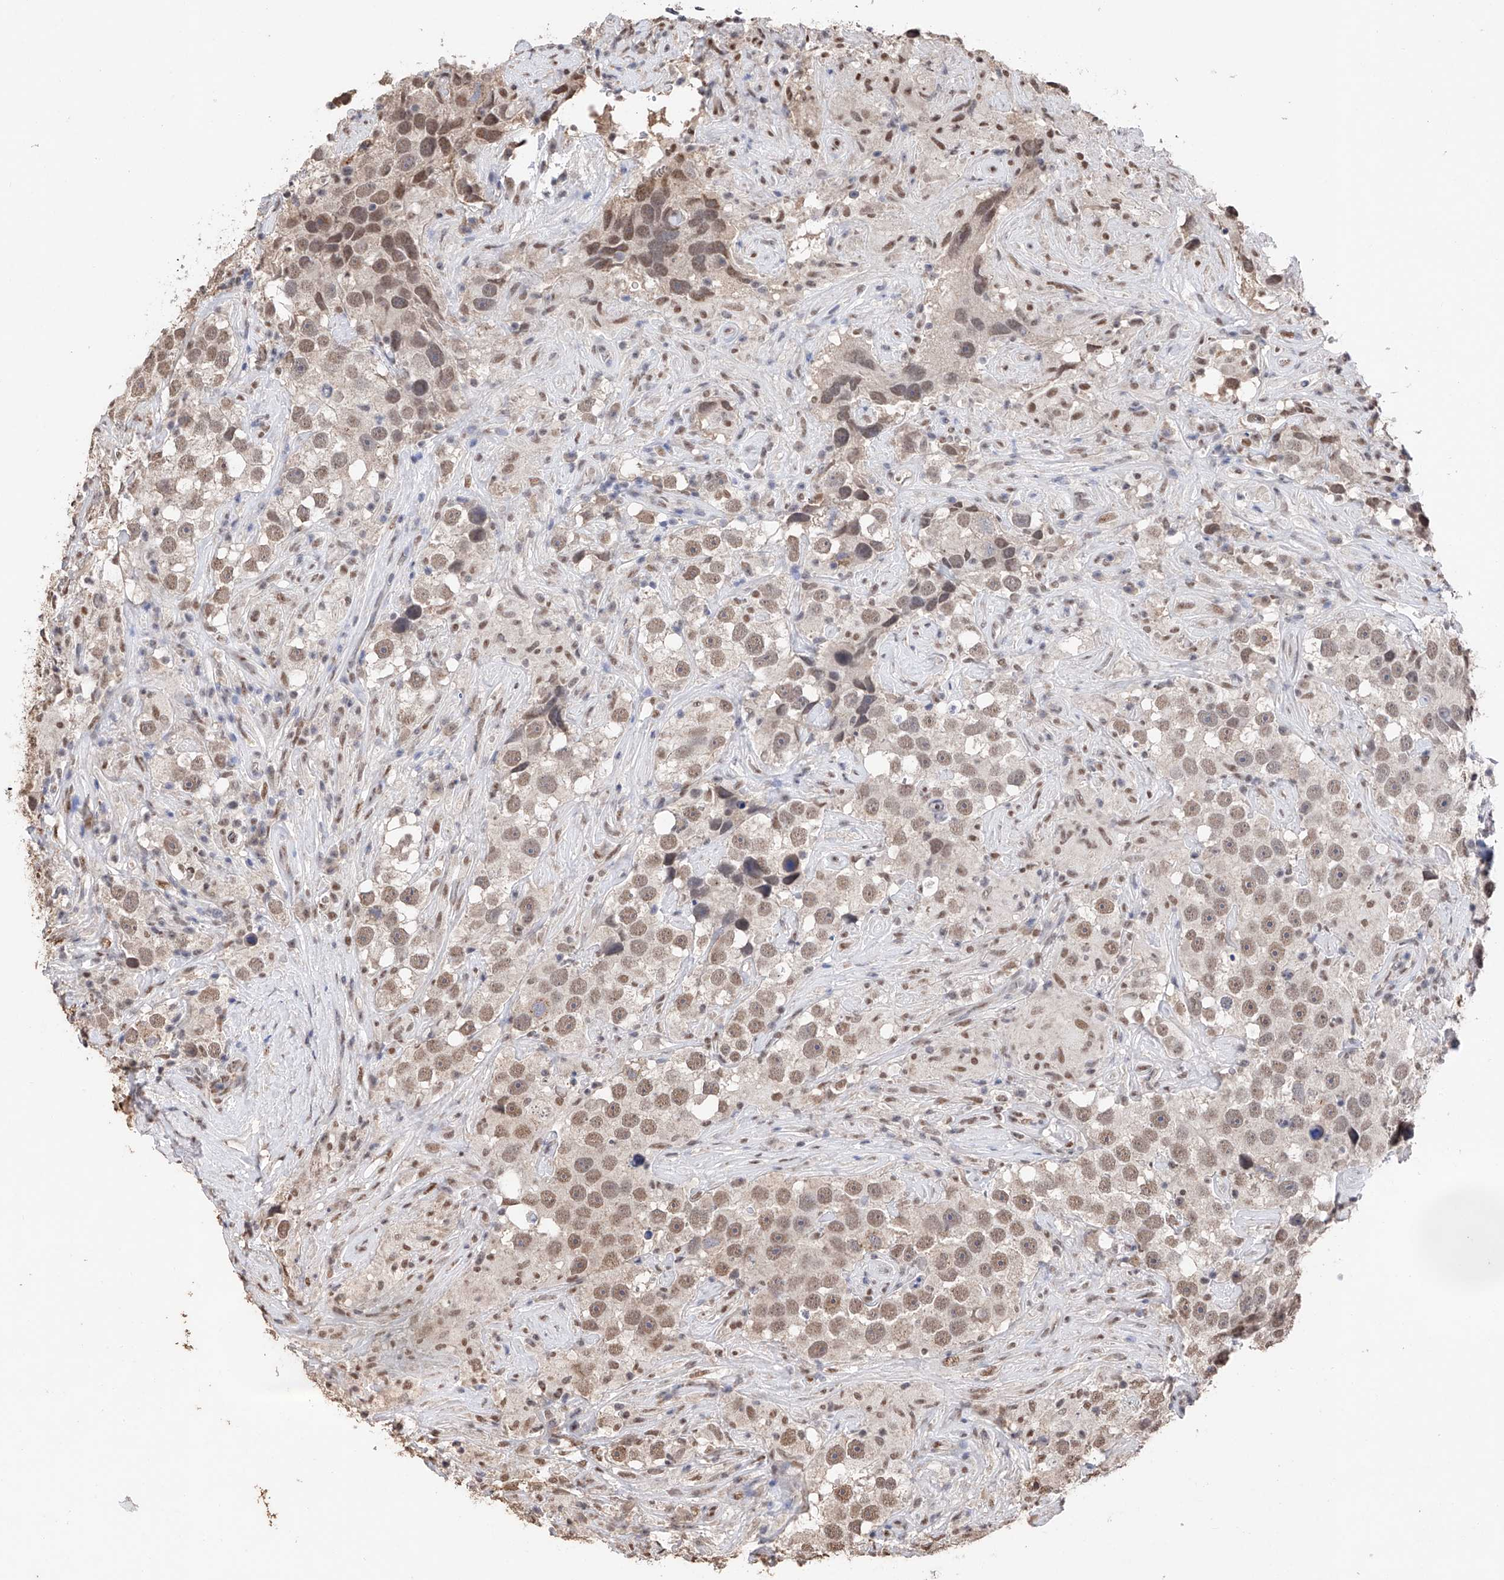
{"staining": {"intensity": "moderate", "quantity": ">75%", "location": "nuclear"}, "tissue": "testis cancer", "cell_type": "Tumor cells", "image_type": "cancer", "snomed": [{"axis": "morphology", "description": "Seminoma, NOS"}, {"axis": "topography", "description": "Testis"}], "caption": "IHC of testis seminoma exhibits medium levels of moderate nuclear expression in about >75% of tumor cells.", "gene": "DMAP1", "patient": {"sex": "male", "age": 49}}